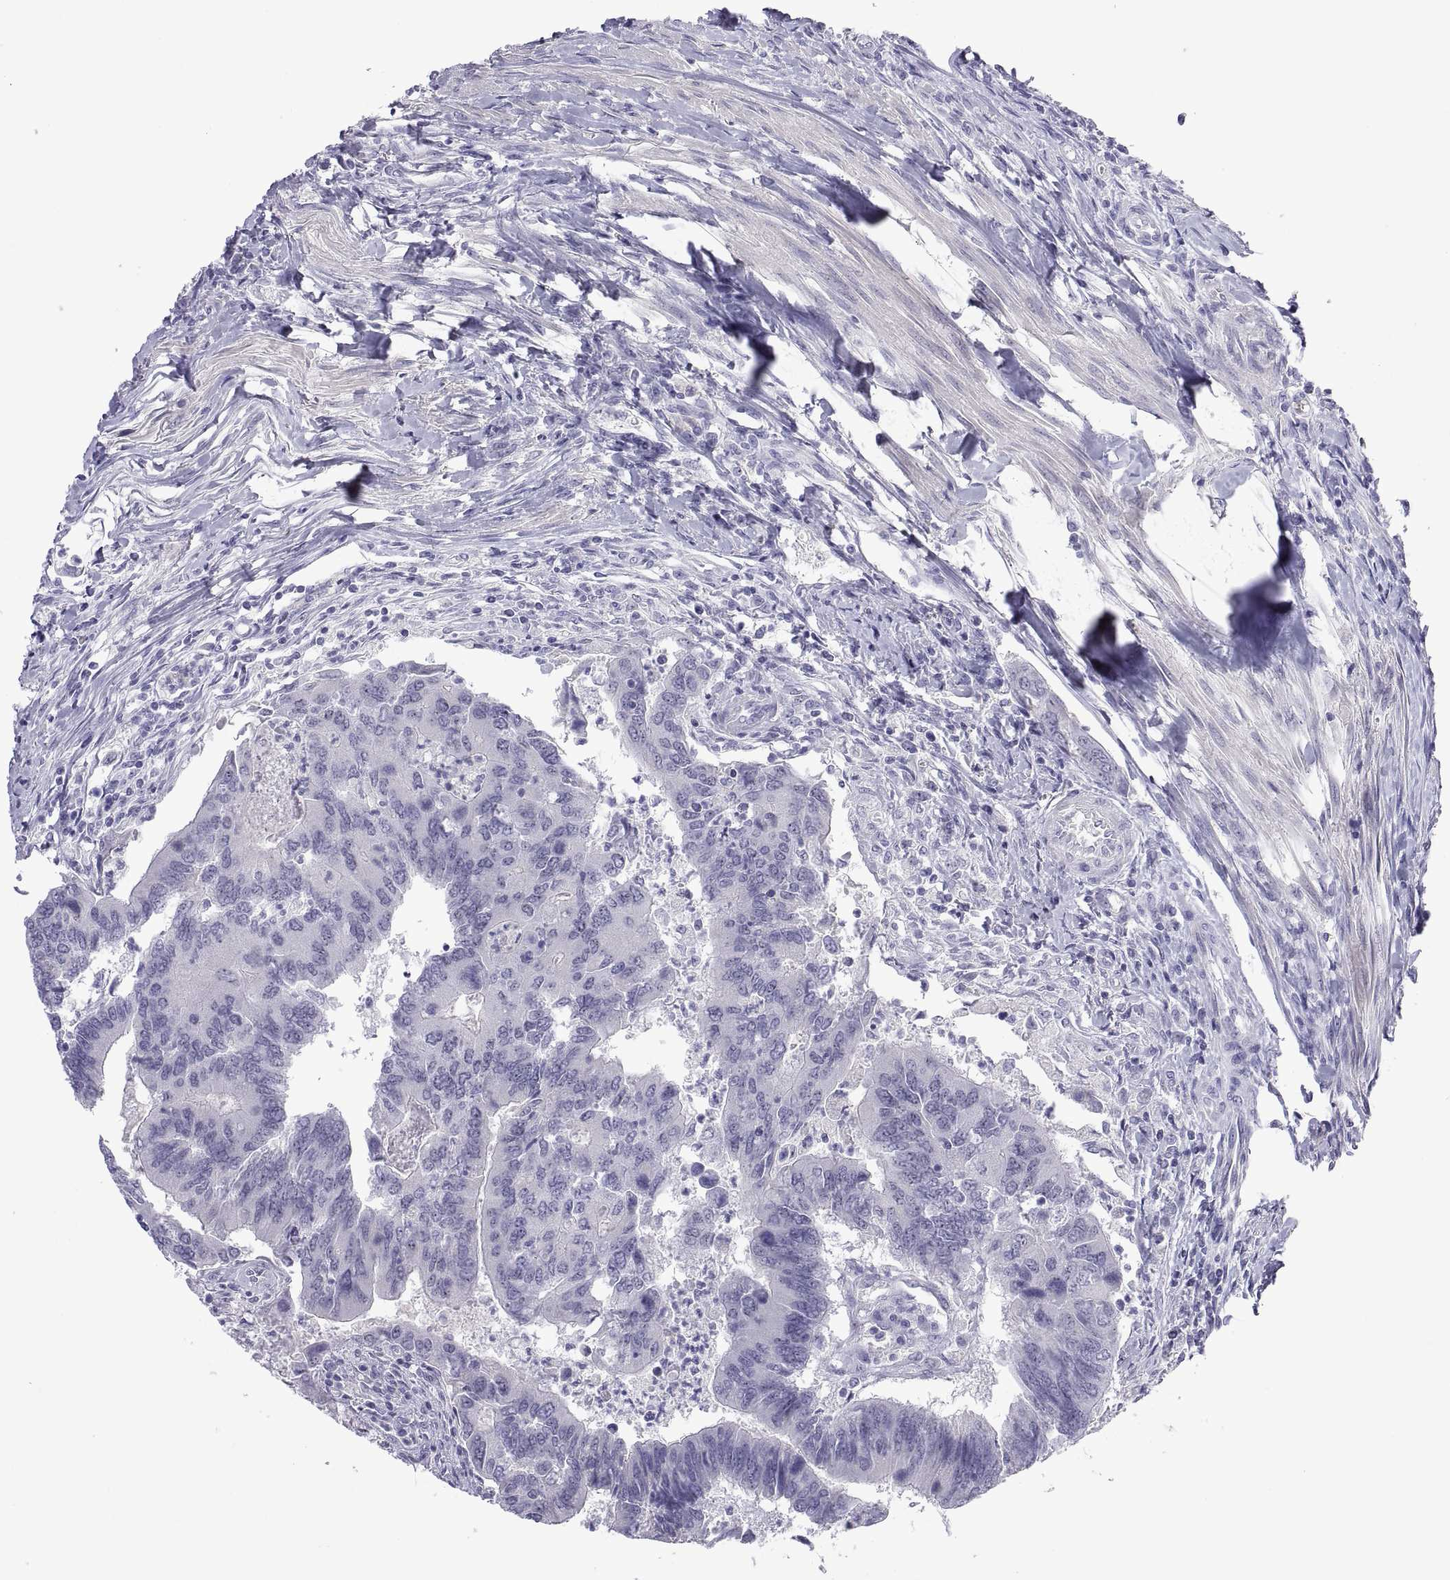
{"staining": {"intensity": "negative", "quantity": "none", "location": "none"}, "tissue": "colorectal cancer", "cell_type": "Tumor cells", "image_type": "cancer", "snomed": [{"axis": "morphology", "description": "Adenocarcinoma, NOS"}, {"axis": "topography", "description": "Colon"}], "caption": "An image of colorectal adenocarcinoma stained for a protein demonstrates no brown staining in tumor cells.", "gene": "VSX2", "patient": {"sex": "female", "age": 67}}